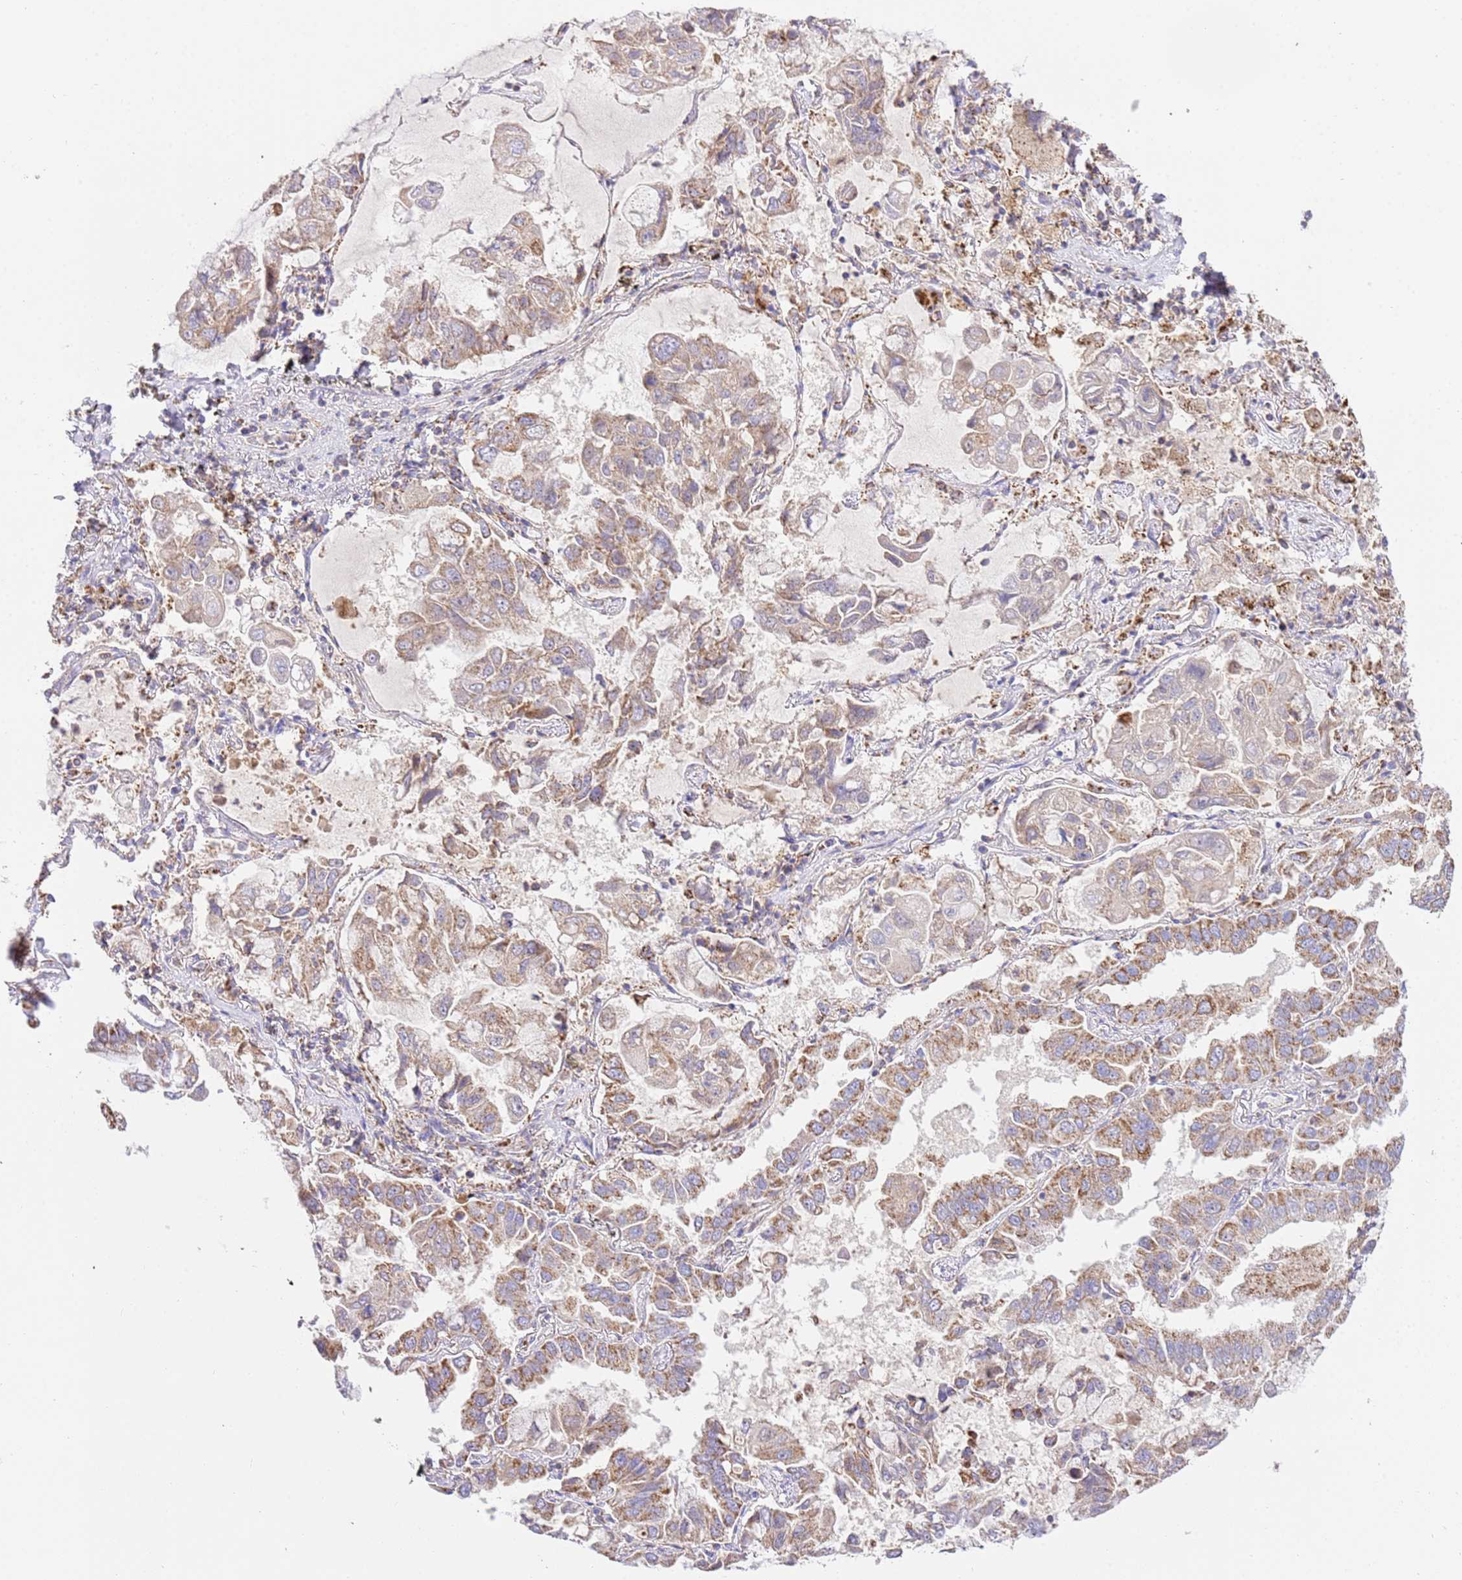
{"staining": {"intensity": "moderate", "quantity": ">75%", "location": "cytoplasmic/membranous"}, "tissue": "lung cancer", "cell_type": "Tumor cells", "image_type": "cancer", "snomed": [{"axis": "morphology", "description": "Adenocarcinoma, NOS"}, {"axis": "topography", "description": "Lung"}], "caption": "Immunohistochemistry (IHC) histopathology image of neoplastic tissue: lung cancer stained using immunohistochemistry (IHC) exhibits medium levels of moderate protein expression localized specifically in the cytoplasmic/membranous of tumor cells, appearing as a cytoplasmic/membranous brown color.", "gene": "ZBTB39", "patient": {"sex": "male", "age": 64}}